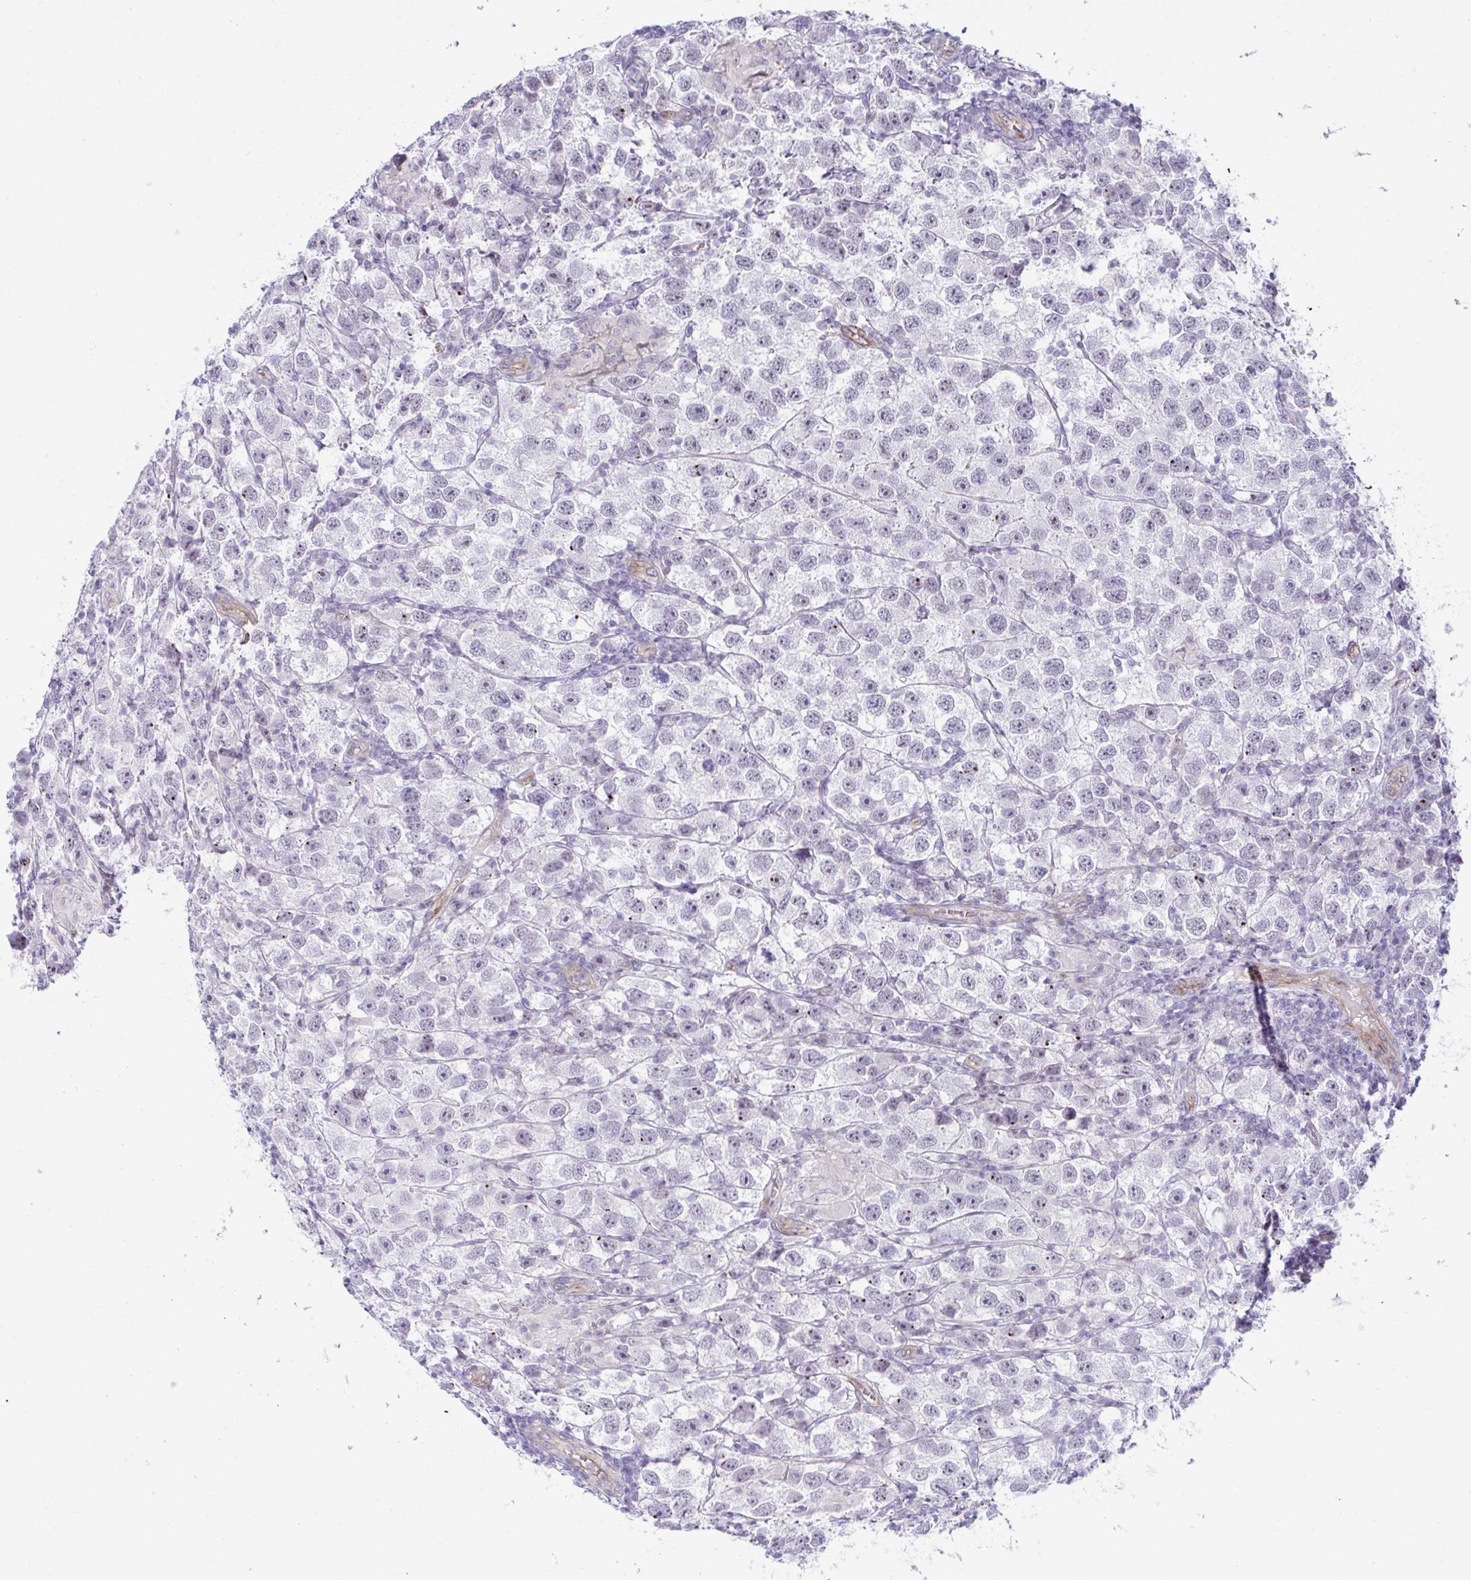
{"staining": {"intensity": "moderate", "quantity": "<25%", "location": "nuclear"}, "tissue": "testis cancer", "cell_type": "Tumor cells", "image_type": "cancer", "snomed": [{"axis": "morphology", "description": "Seminoma, NOS"}, {"axis": "topography", "description": "Testis"}], "caption": "Immunohistochemical staining of human seminoma (testis) demonstrates low levels of moderate nuclear expression in approximately <25% of tumor cells.", "gene": "FBXO34", "patient": {"sex": "male", "age": 26}}